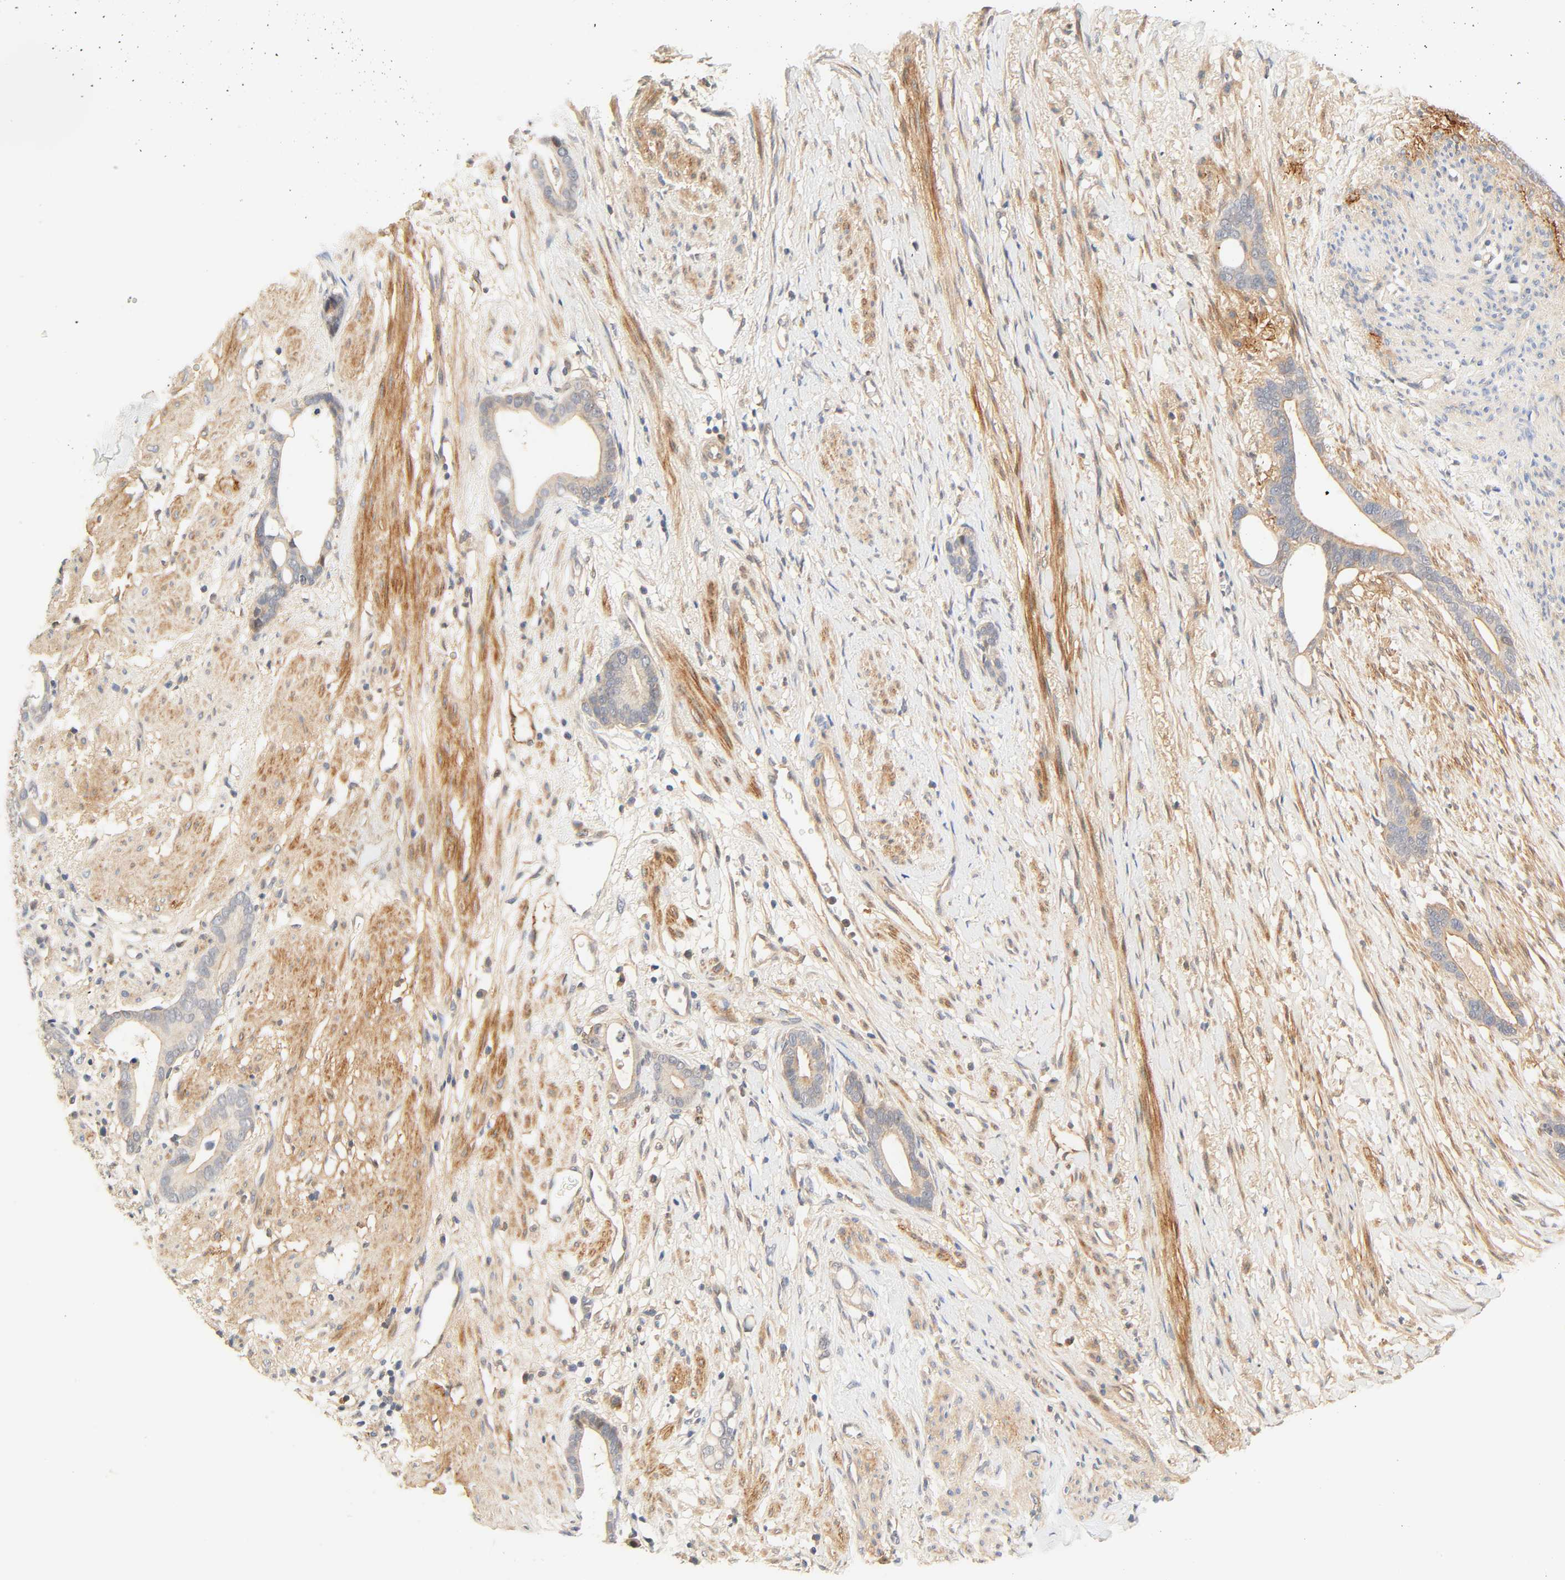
{"staining": {"intensity": "weak", "quantity": "25%-75%", "location": "cytoplasmic/membranous"}, "tissue": "stomach cancer", "cell_type": "Tumor cells", "image_type": "cancer", "snomed": [{"axis": "morphology", "description": "Adenocarcinoma, NOS"}, {"axis": "topography", "description": "Stomach"}], "caption": "Adenocarcinoma (stomach) was stained to show a protein in brown. There is low levels of weak cytoplasmic/membranous expression in approximately 25%-75% of tumor cells.", "gene": "CACNA1G", "patient": {"sex": "female", "age": 75}}